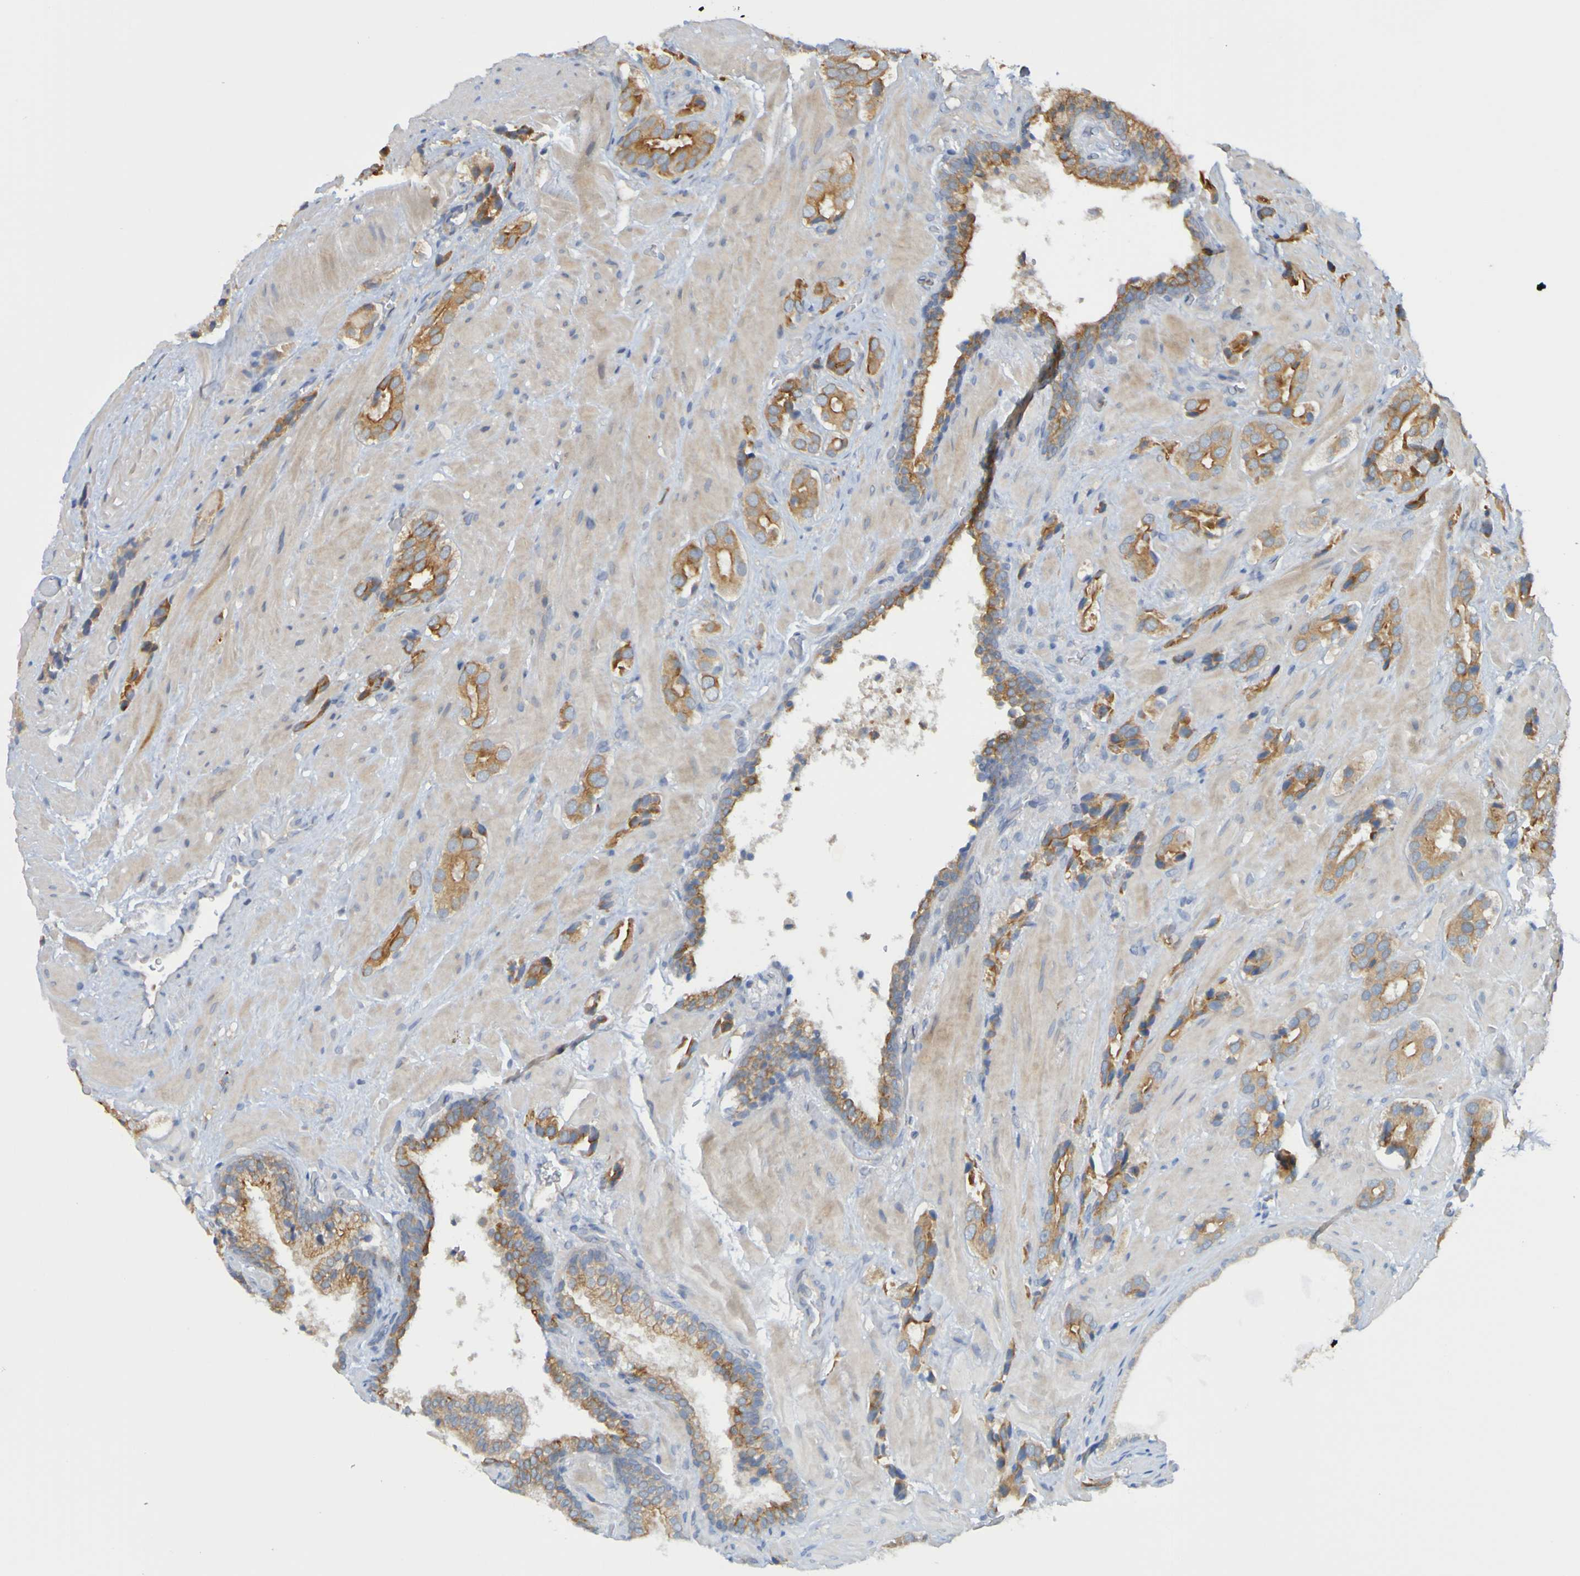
{"staining": {"intensity": "moderate", "quantity": ">75%", "location": "cytoplasmic/membranous"}, "tissue": "prostate cancer", "cell_type": "Tumor cells", "image_type": "cancer", "snomed": [{"axis": "morphology", "description": "Adenocarcinoma, High grade"}, {"axis": "topography", "description": "Prostate"}], "caption": "Human adenocarcinoma (high-grade) (prostate) stained for a protein (brown) exhibits moderate cytoplasmic/membranous positive staining in about >75% of tumor cells.", "gene": "NAV2", "patient": {"sex": "male", "age": 64}}